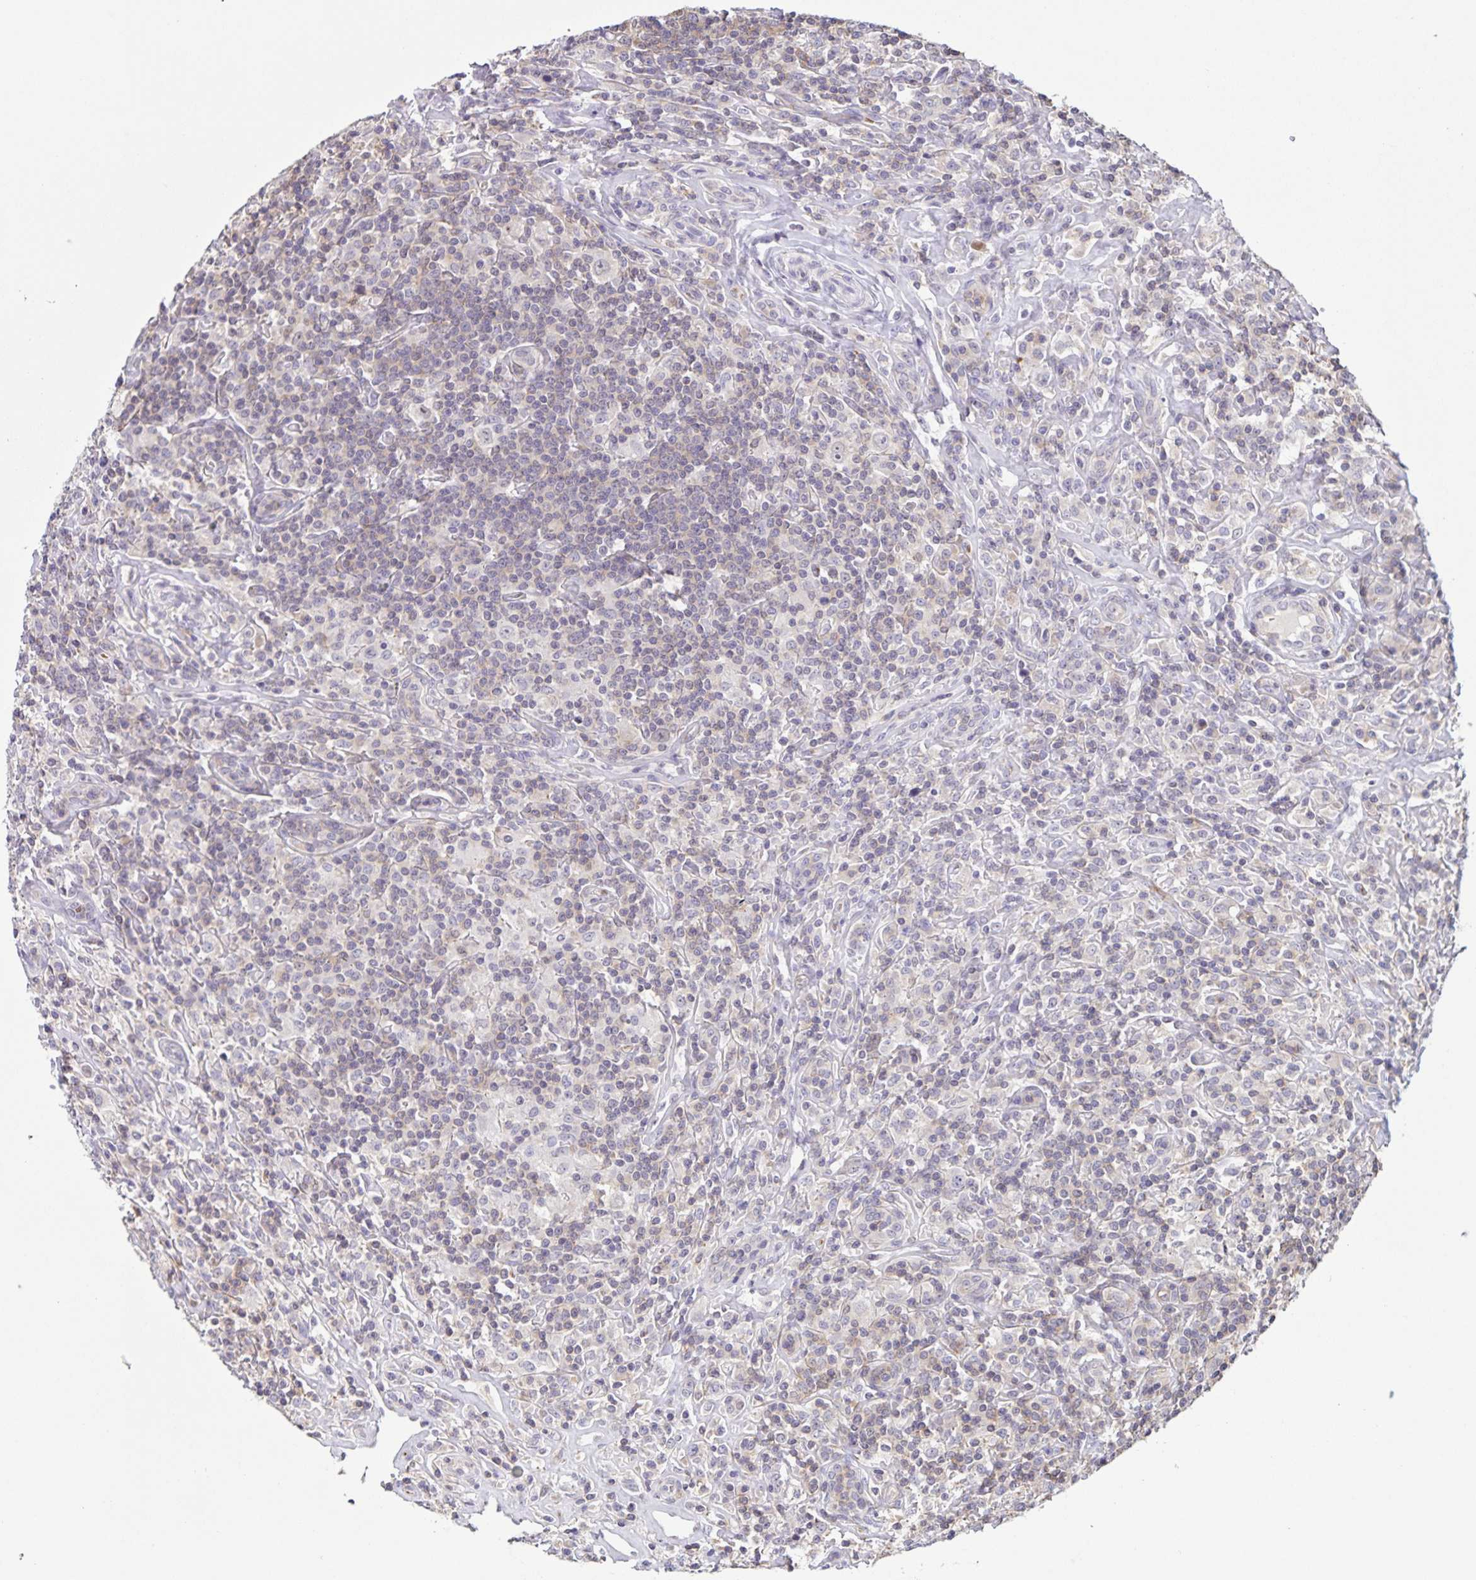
{"staining": {"intensity": "negative", "quantity": "none", "location": "none"}, "tissue": "lymphoma", "cell_type": "Tumor cells", "image_type": "cancer", "snomed": [{"axis": "morphology", "description": "Hodgkin's disease, NOS"}, {"axis": "morphology", "description": "Hodgkin's lymphoma, nodular sclerosis"}, {"axis": "topography", "description": "Lymph node"}], "caption": "This is an immunohistochemistry (IHC) photomicrograph of human lymphoma. There is no expression in tumor cells.", "gene": "STPG4", "patient": {"sex": "female", "age": 10}}